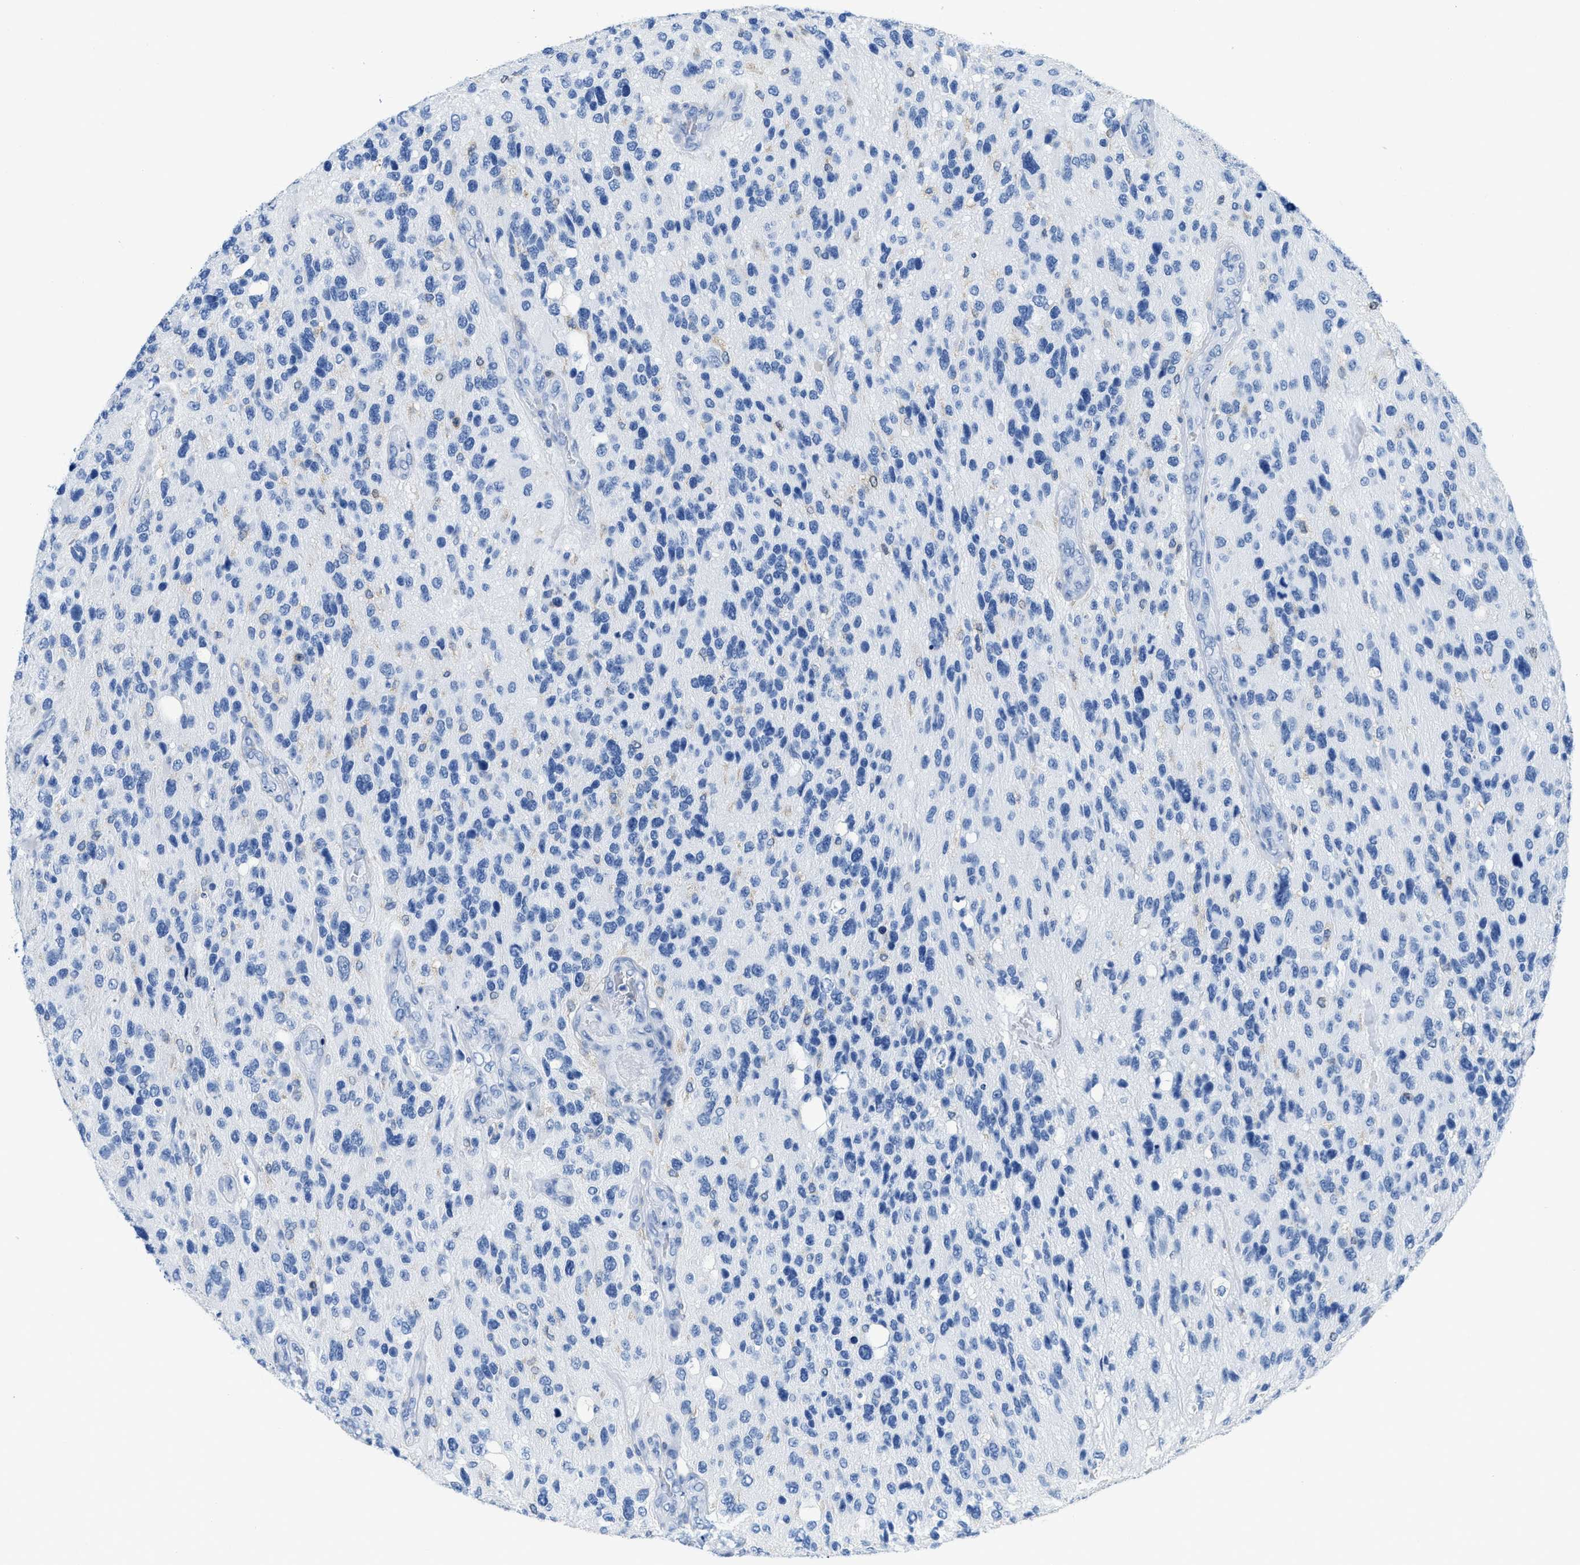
{"staining": {"intensity": "negative", "quantity": "none", "location": "none"}, "tissue": "glioma", "cell_type": "Tumor cells", "image_type": "cancer", "snomed": [{"axis": "morphology", "description": "Glioma, malignant, High grade"}, {"axis": "topography", "description": "Brain"}], "caption": "A photomicrograph of human high-grade glioma (malignant) is negative for staining in tumor cells. (Brightfield microscopy of DAB (3,3'-diaminobenzidine) immunohistochemistry at high magnification).", "gene": "NFATC2", "patient": {"sex": "female", "age": 58}}